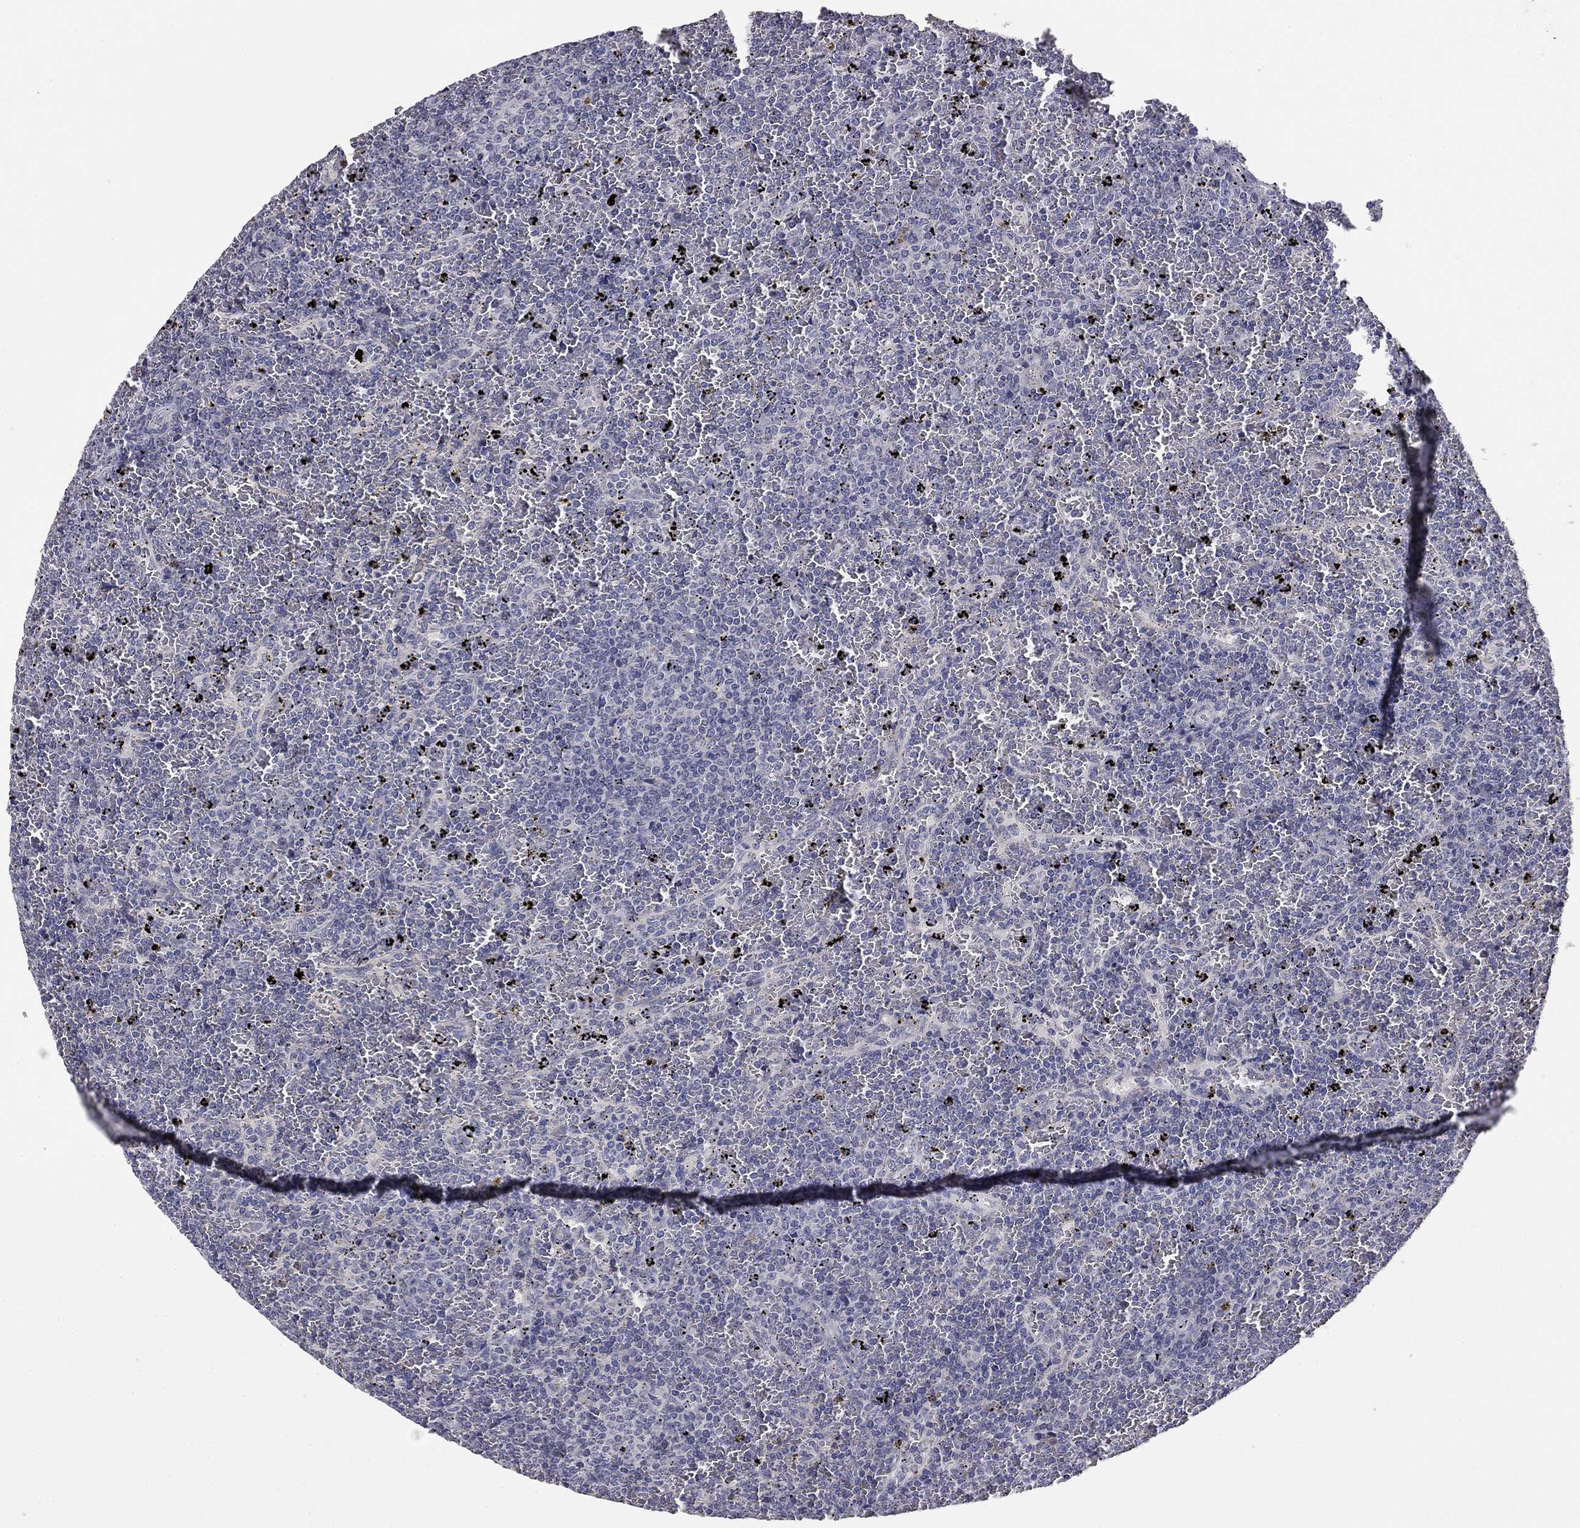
{"staining": {"intensity": "negative", "quantity": "none", "location": "none"}, "tissue": "lymphoma", "cell_type": "Tumor cells", "image_type": "cancer", "snomed": [{"axis": "morphology", "description": "Malignant lymphoma, non-Hodgkin's type, Low grade"}, {"axis": "topography", "description": "Spleen"}], "caption": "Immunohistochemical staining of human low-grade malignant lymphoma, non-Hodgkin's type reveals no significant positivity in tumor cells. The staining is performed using DAB (3,3'-diaminobenzidine) brown chromogen with nuclei counter-stained in using hematoxylin.", "gene": "COL2A1", "patient": {"sex": "female", "age": 77}}